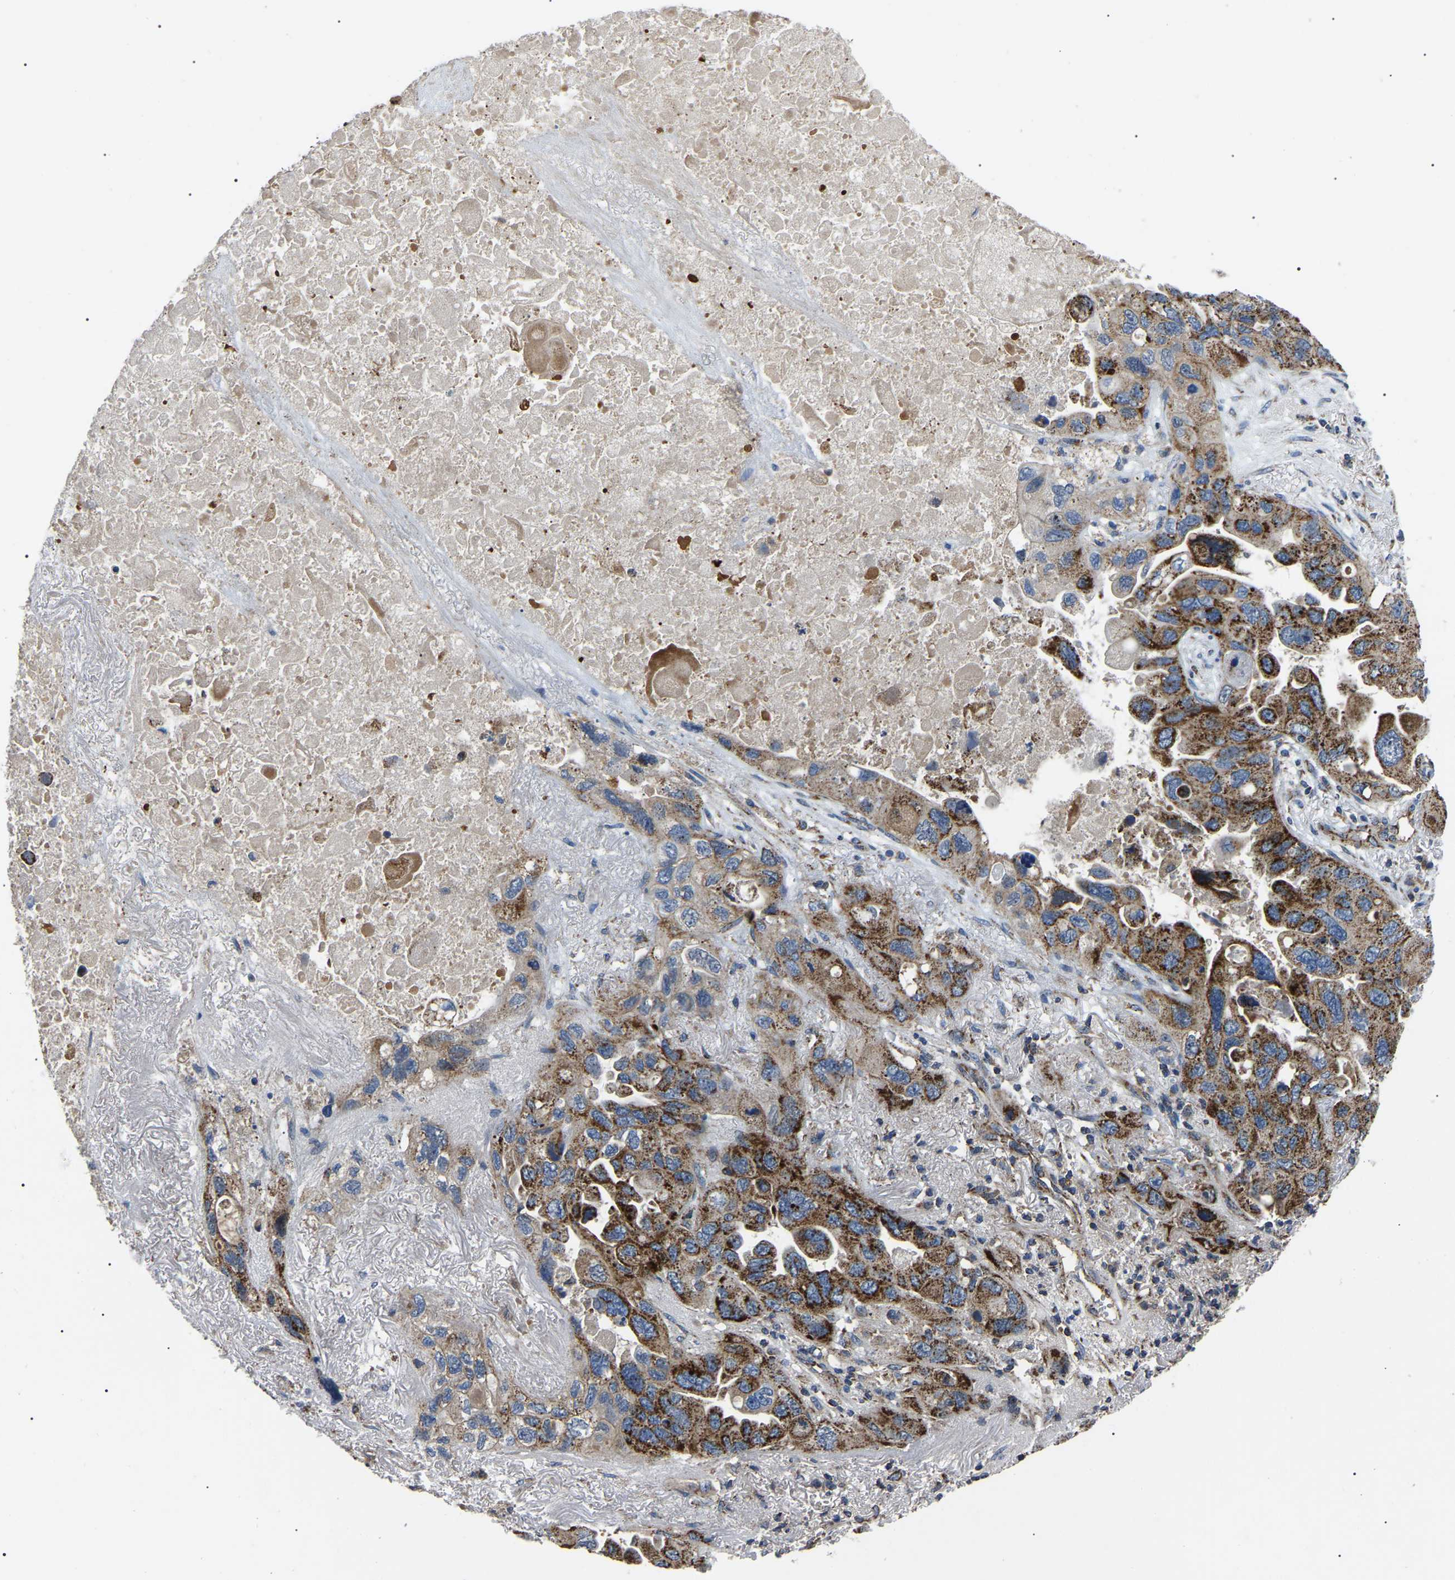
{"staining": {"intensity": "strong", "quantity": ">75%", "location": "cytoplasmic/membranous"}, "tissue": "lung cancer", "cell_type": "Tumor cells", "image_type": "cancer", "snomed": [{"axis": "morphology", "description": "Squamous cell carcinoma, NOS"}, {"axis": "topography", "description": "Lung"}], "caption": "Strong cytoplasmic/membranous protein staining is appreciated in about >75% of tumor cells in lung cancer. The staining was performed using DAB (3,3'-diaminobenzidine), with brown indicating positive protein expression. Nuclei are stained blue with hematoxylin.", "gene": "PPM1E", "patient": {"sex": "female", "age": 73}}